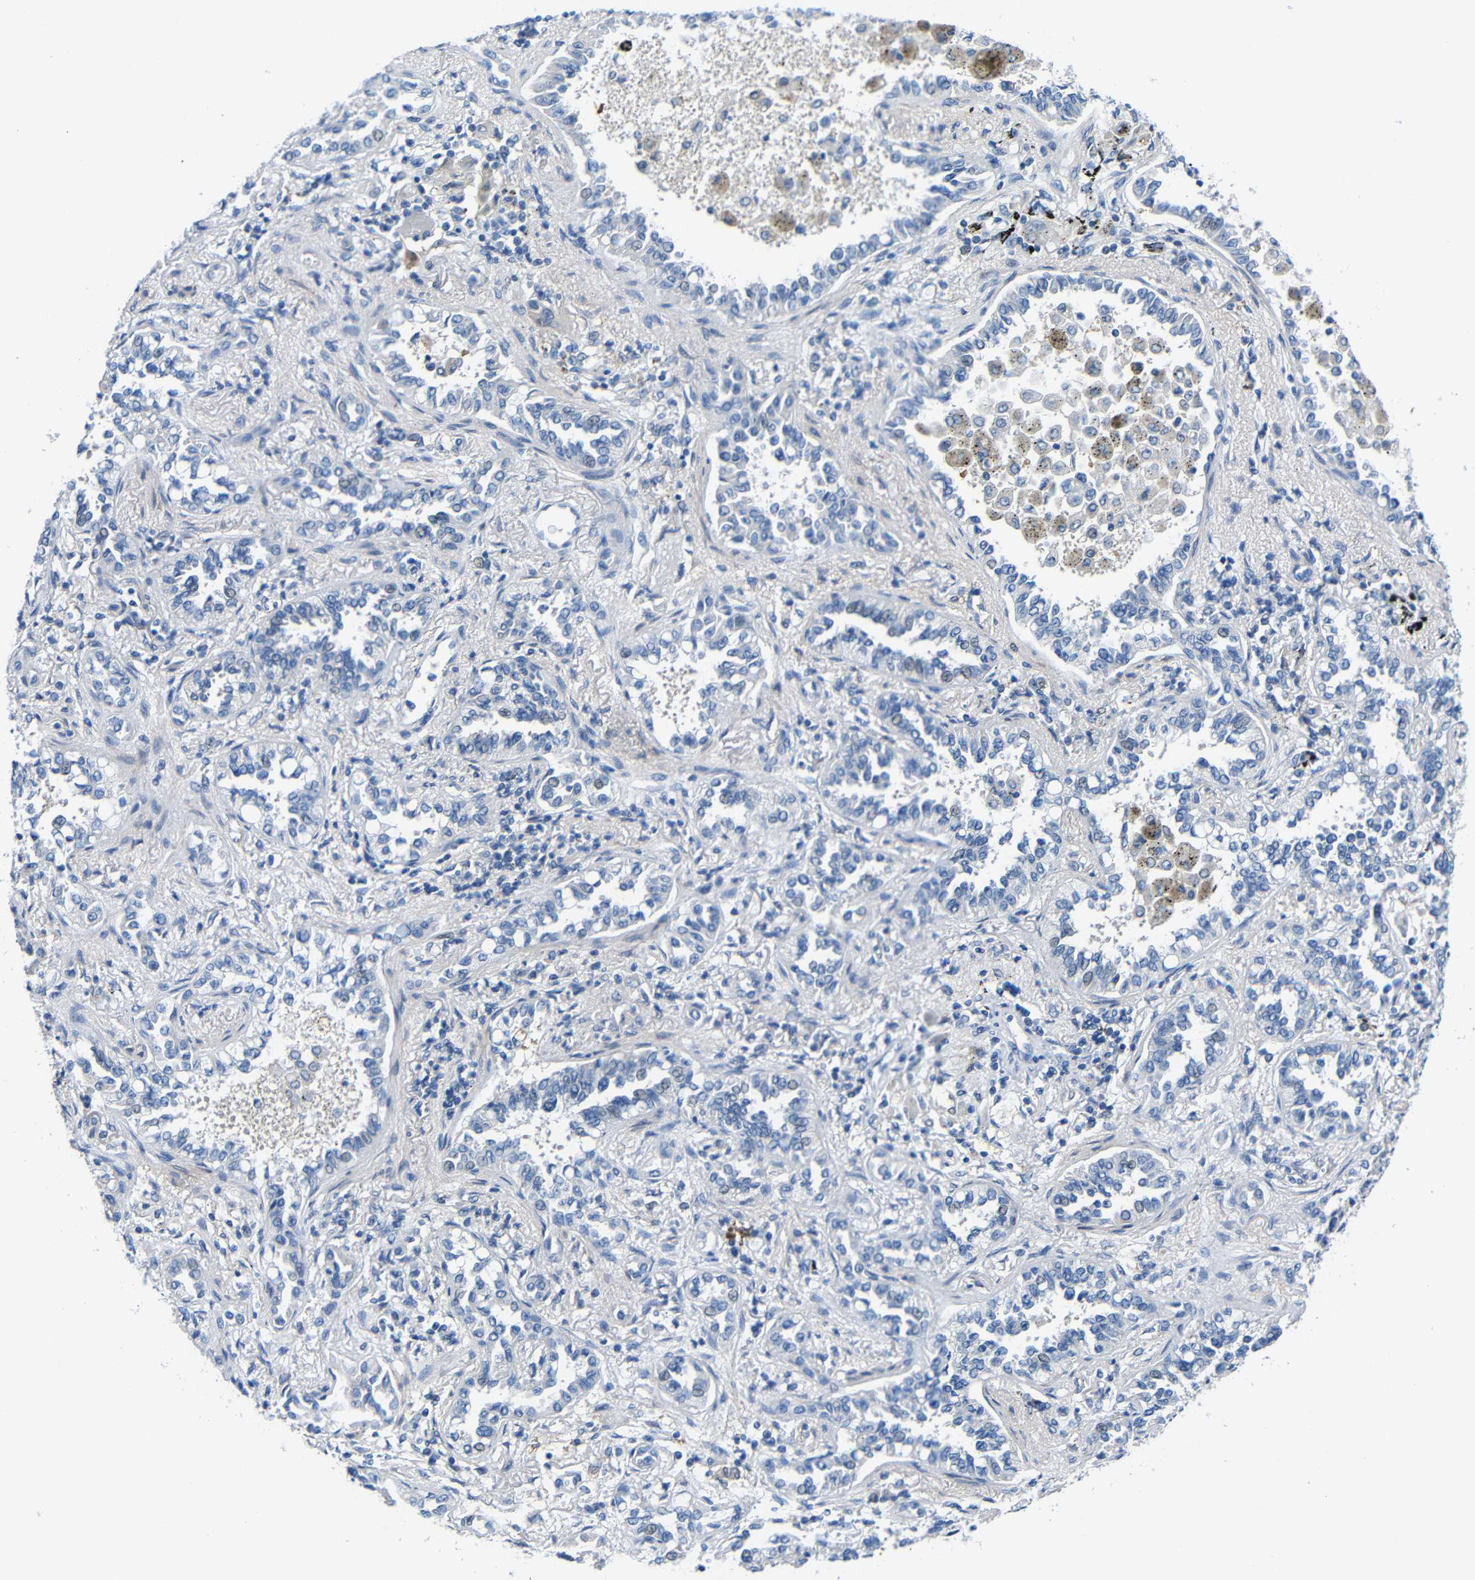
{"staining": {"intensity": "negative", "quantity": "none", "location": "none"}, "tissue": "lung cancer", "cell_type": "Tumor cells", "image_type": "cancer", "snomed": [{"axis": "morphology", "description": "Normal tissue, NOS"}, {"axis": "morphology", "description": "Adenocarcinoma, NOS"}, {"axis": "topography", "description": "Lung"}], "caption": "Photomicrograph shows no protein positivity in tumor cells of lung cancer tissue. (DAB (3,3'-diaminobenzidine) immunohistochemistry (IHC) with hematoxylin counter stain).", "gene": "NEGR1", "patient": {"sex": "male", "age": 59}}